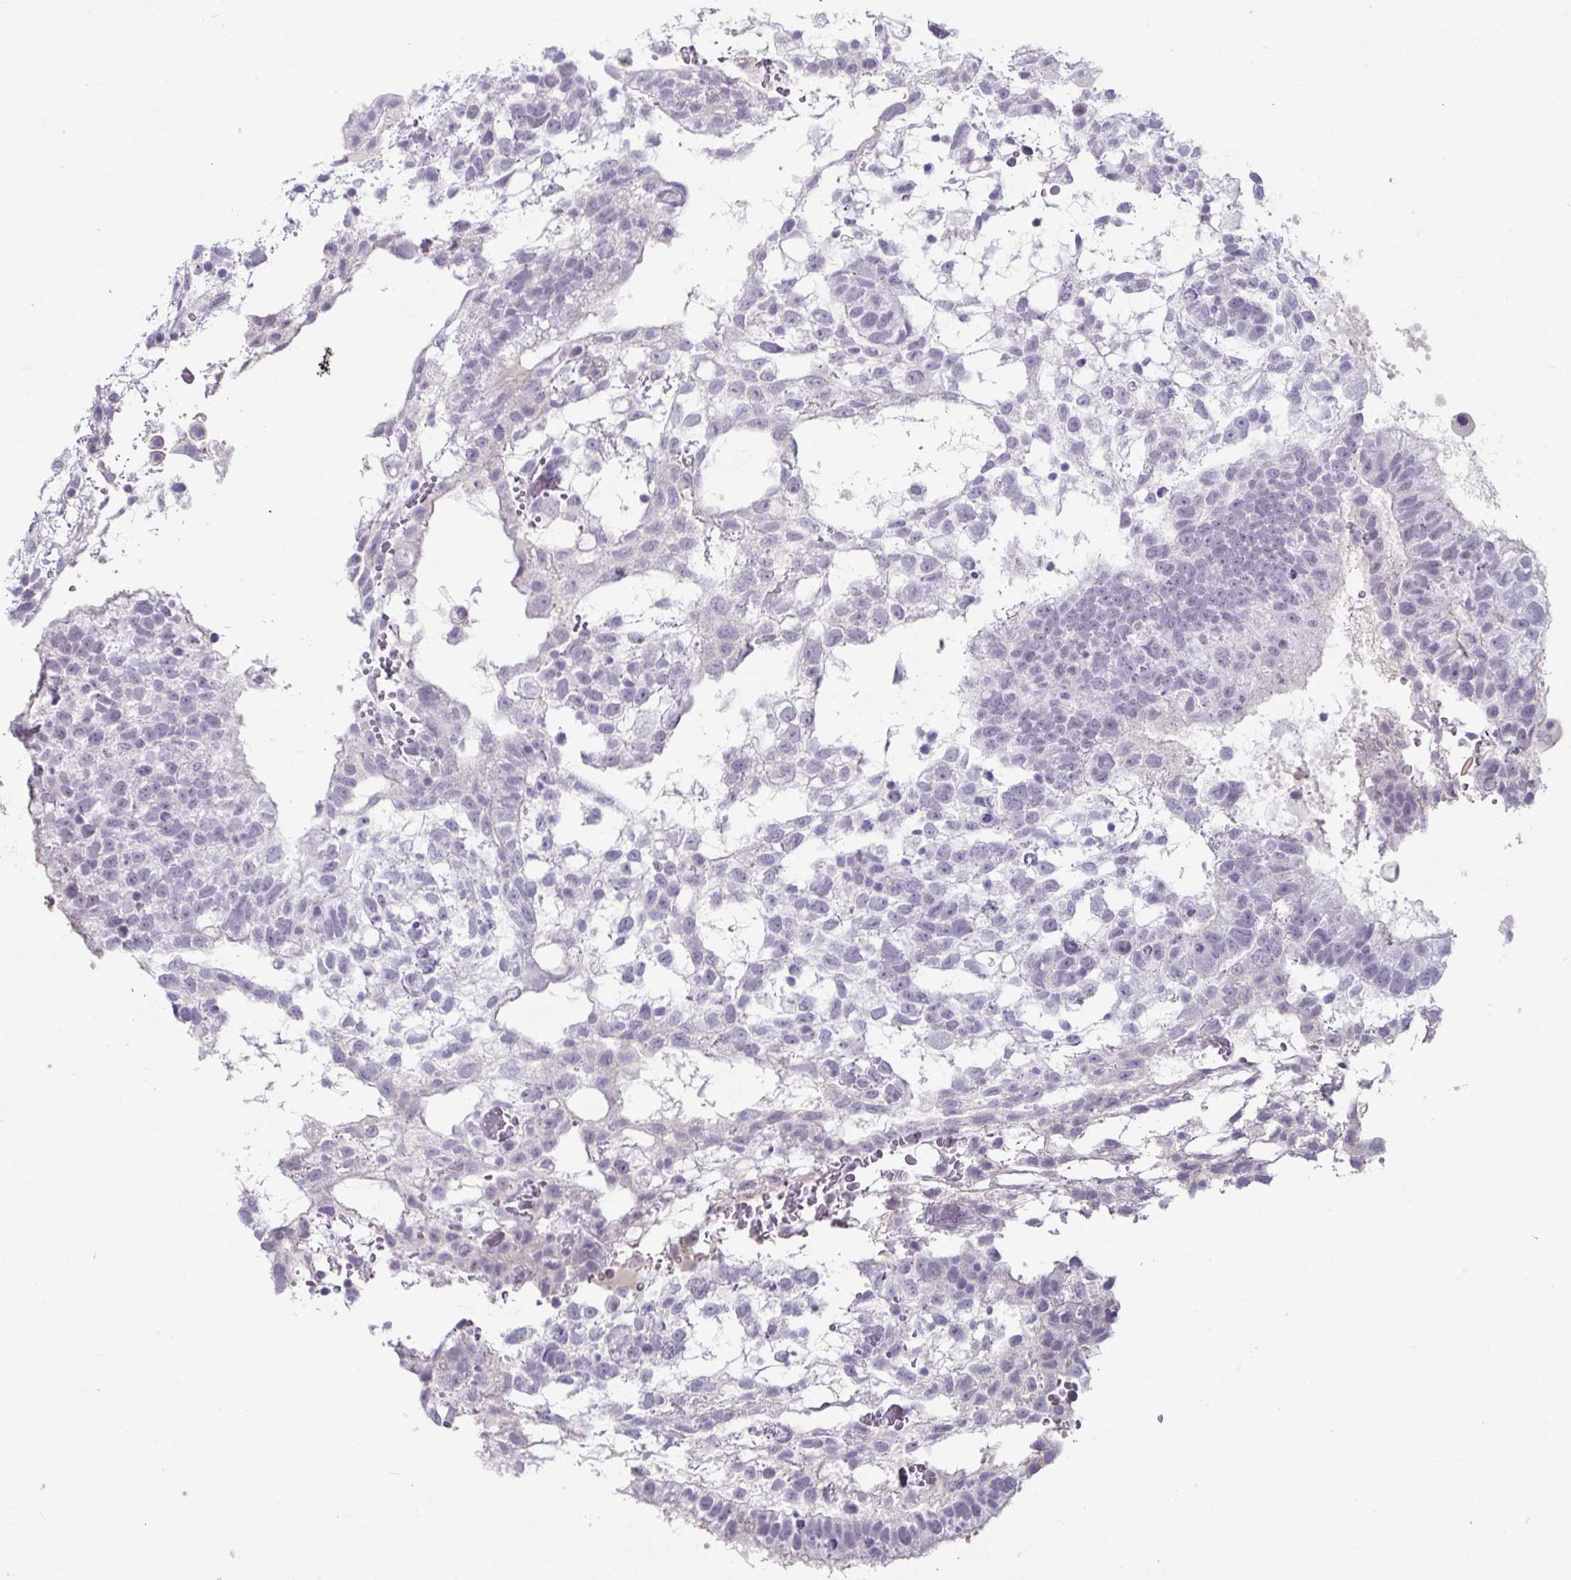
{"staining": {"intensity": "negative", "quantity": "none", "location": "none"}, "tissue": "testis cancer", "cell_type": "Tumor cells", "image_type": "cancer", "snomed": [{"axis": "morphology", "description": "Normal tissue, NOS"}, {"axis": "morphology", "description": "Carcinoma, Embryonal, NOS"}, {"axis": "topography", "description": "Testis"}], "caption": "Testis embryonal carcinoma stained for a protein using immunohistochemistry (IHC) reveals no expression tumor cells.", "gene": "VSIG10L", "patient": {"sex": "male", "age": 32}}